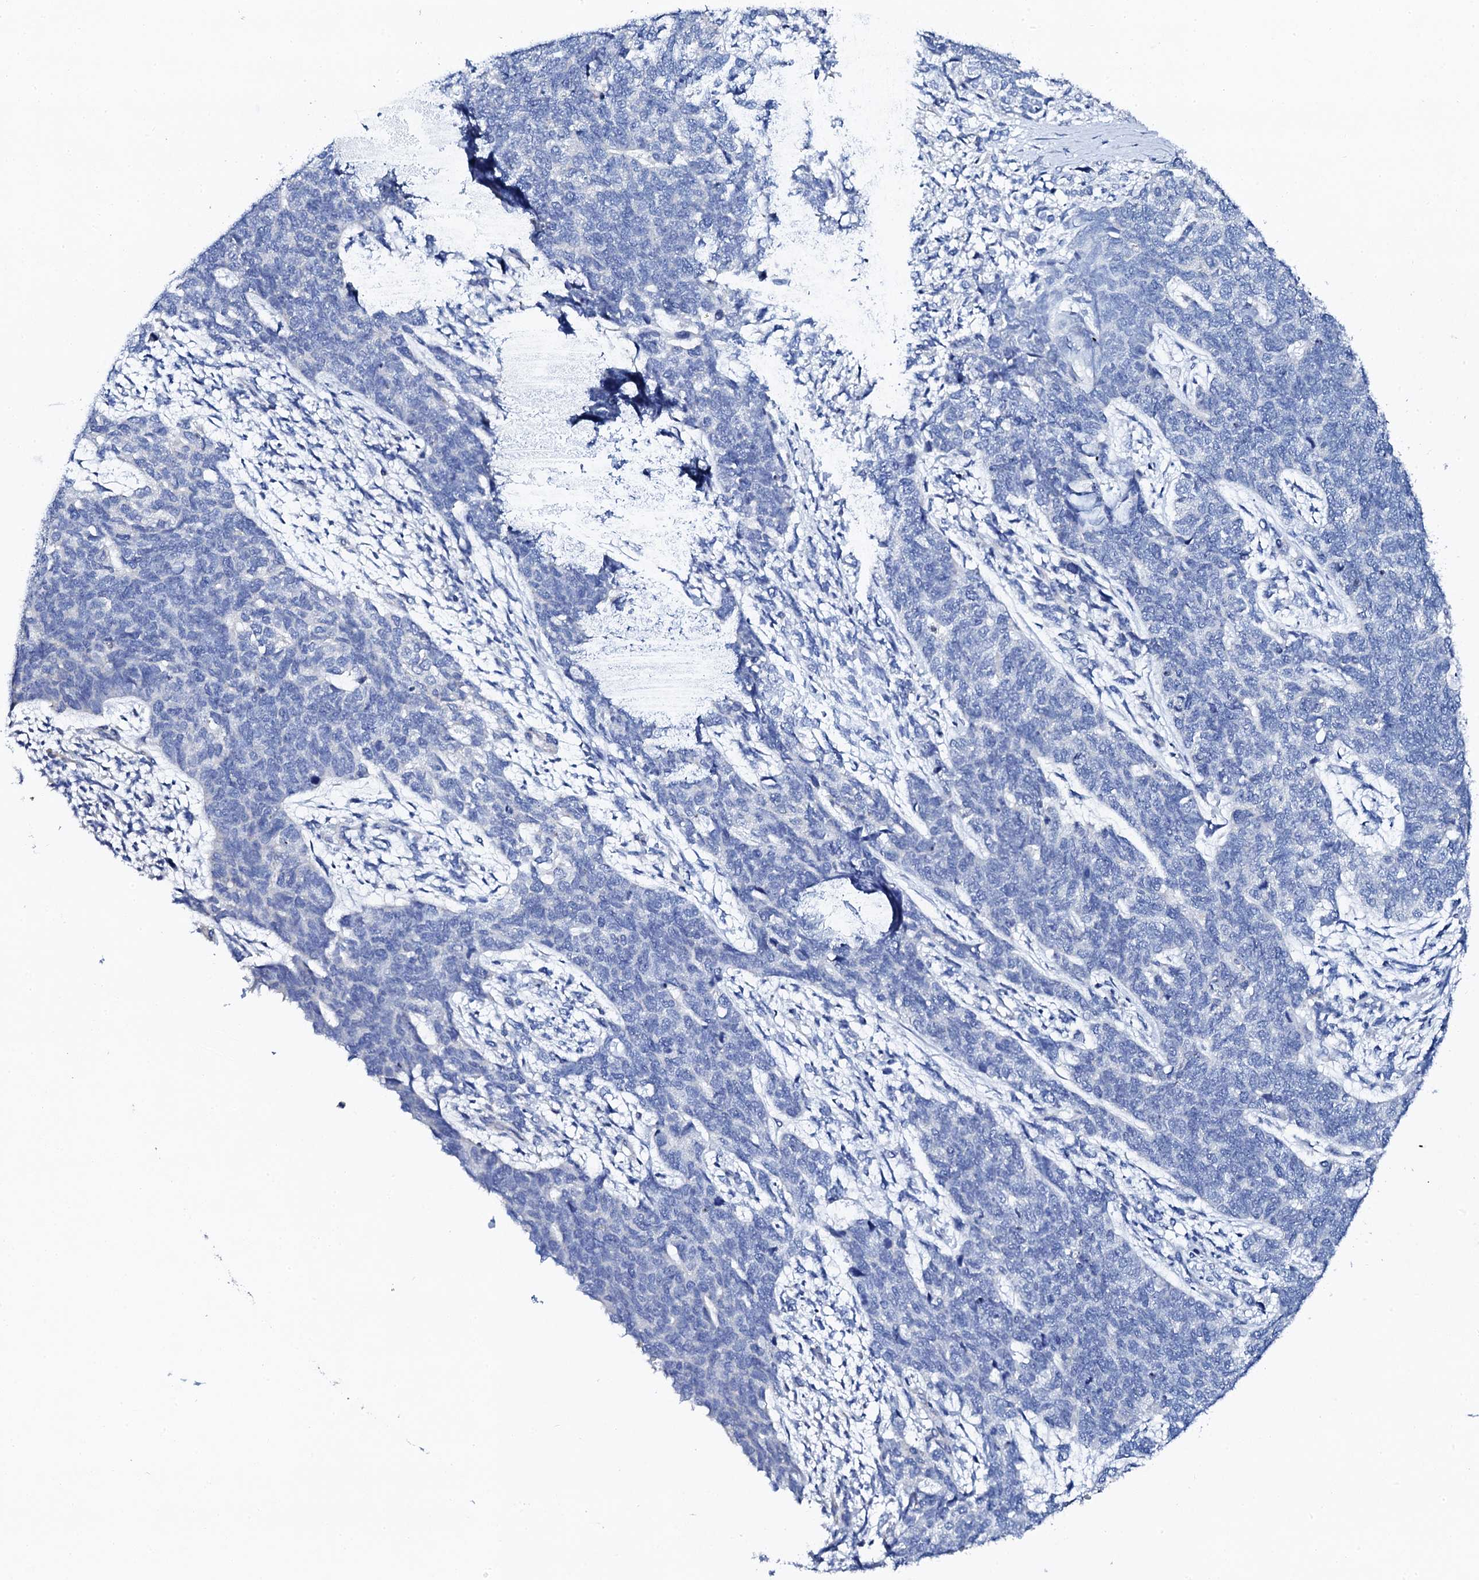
{"staining": {"intensity": "negative", "quantity": "none", "location": "none"}, "tissue": "cervical cancer", "cell_type": "Tumor cells", "image_type": "cancer", "snomed": [{"axis": "morphology", "description": "Squamous cell carcinoma, NOS"}, {"axis": "topography", "description": "Cervix"}], "caption": "DAB (3,3'-diaminobenzidine) immunohistochemical staining of cervical cancer (squamous cell carcinoma) displays no significant expression in tumor cells.", "gene": "KLHL32", "patient": {"sex": "female", "age": 63}}